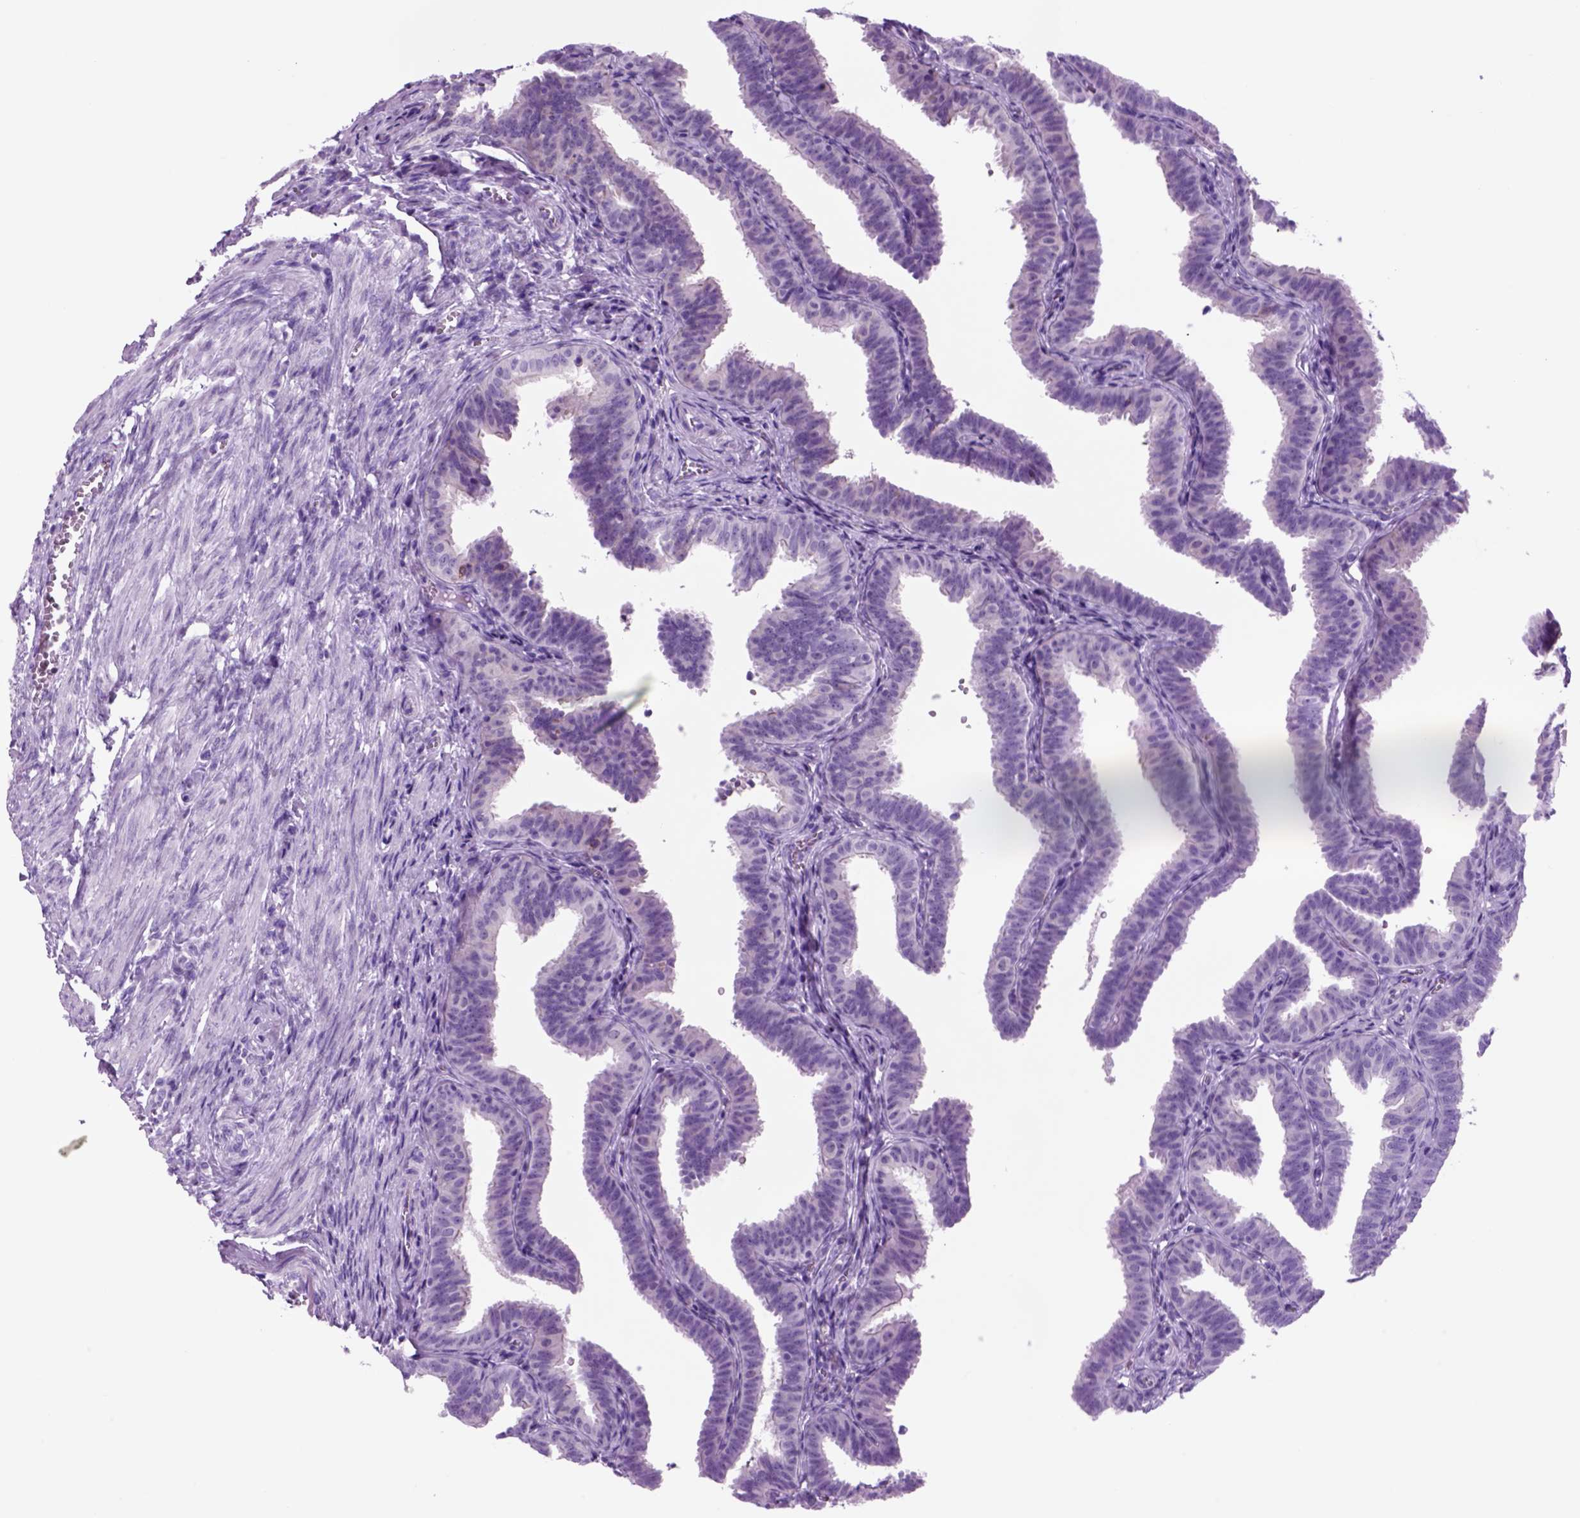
{"staining": {"intensity": "negative", "quantity": "none", "location": "none"}, "tissue": "fallopian tube", "cell_type": "Glandular cells", "image_type": "normal", "snomed": [{"axis": "morphology", "description": "Normal tissue, NOS"}, {"axis": "topography", "description": "Fallopian tube"}], "caption": "Immunohistochemical staining of normal fallopian tube shows no significant positivity in glandular cells.", "gene": "HHIPL2", "patient": {"sex": "female", "age": 25}}